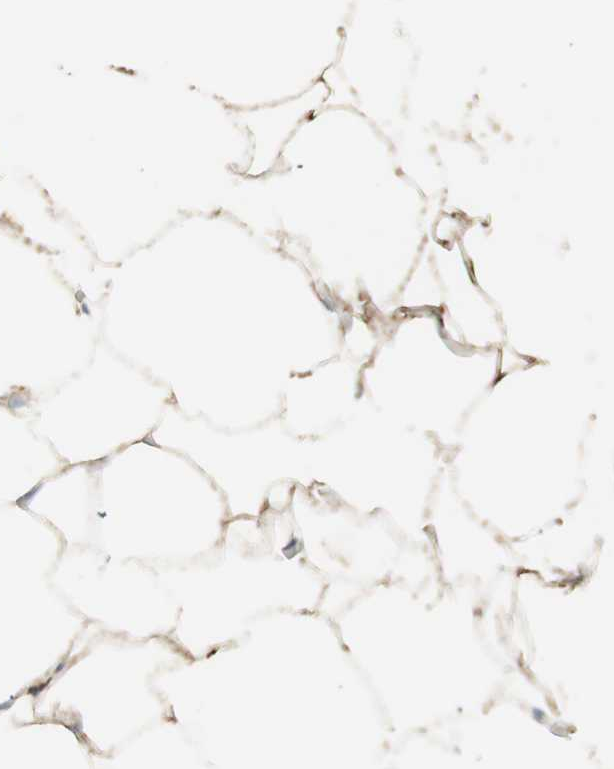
{"staining": {"intensity": "moderate", "quantity": ">75%", "location": "cytoplasmic/membranous"}, "tissue": "adipose tissue", "cell_type": "Adipocytes", "image_type": "normal", "snomed": [{"axis": "morphology", "description": "Normal tissue, NOS"}, {"axis": "topography", "description": "Breast"}, {"axis": "topography", "description": "Adipose tissue"}], "caption": "Adipose tissue stained for a protein reveals moderate cytoplasmic/membranous positivity in adipocytes. (DAB IHC with brightfield microscopy, high magnification).", "gene": "CC2D1A", "patient": {"sex": "female", "age": 25}}